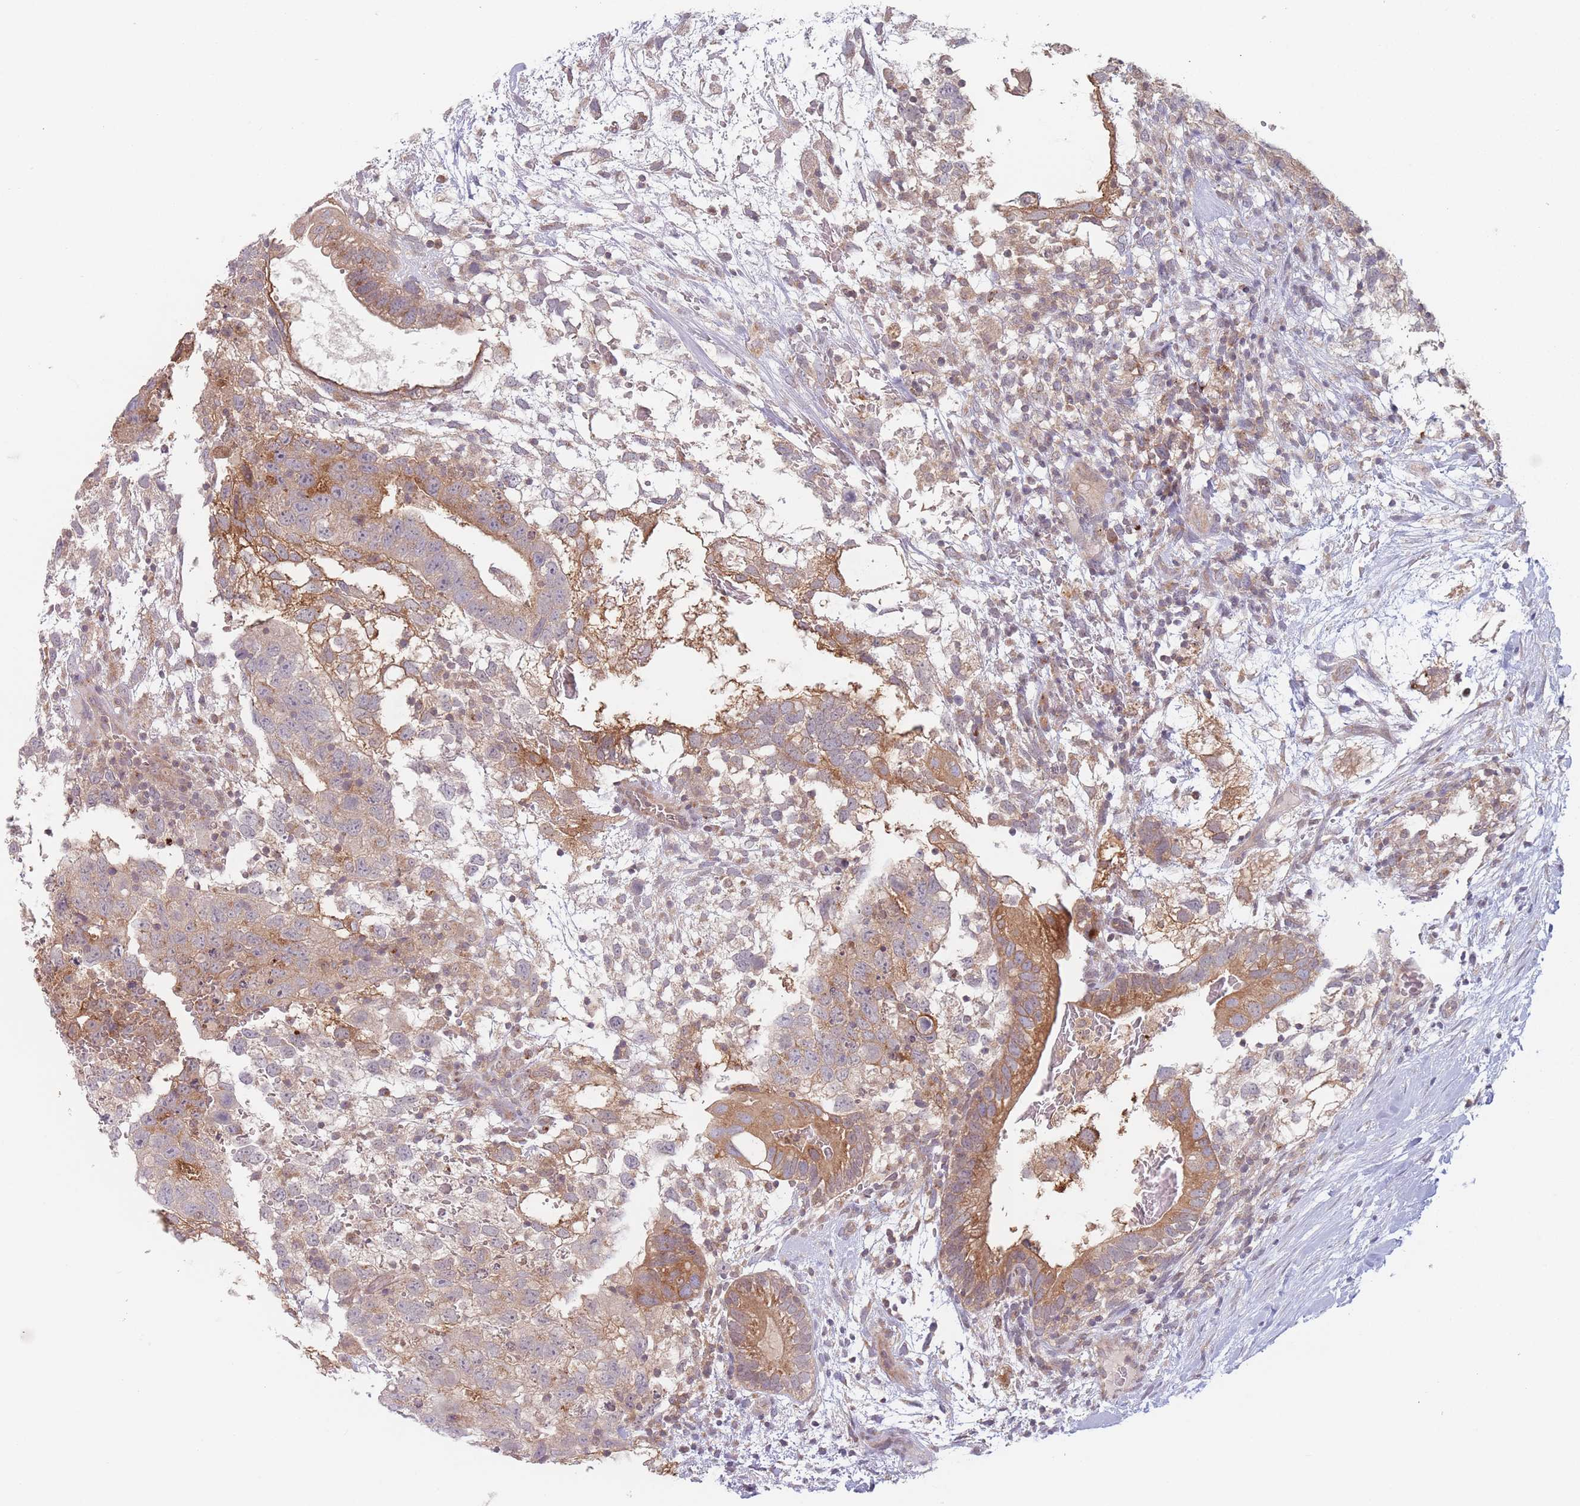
{"staining": {"intensity": "moderate", "quantity": "25%-75%", "location": "cytoplasmic/membranous"}, "tissue": "testis cancer", "cell_type": "Tumor cells", "image_type": "cancer", "snomed": [{"axis": "morphology", "description": "Seminoma, NOS"}, {"axis": "morphology", "description": "Carcinoma, Embryonal, NOS"}, {"axis": "topography", "description": "Testis"}], "caption": "Testis seminoma tissue demonstrates moderate cytoplasmic/membranous positivity in about 25%-75% of tumor cells, visualized by immunohistochemistry.", "gene": "PPM1A", "patient": {"sex": "male", "age": 29}}